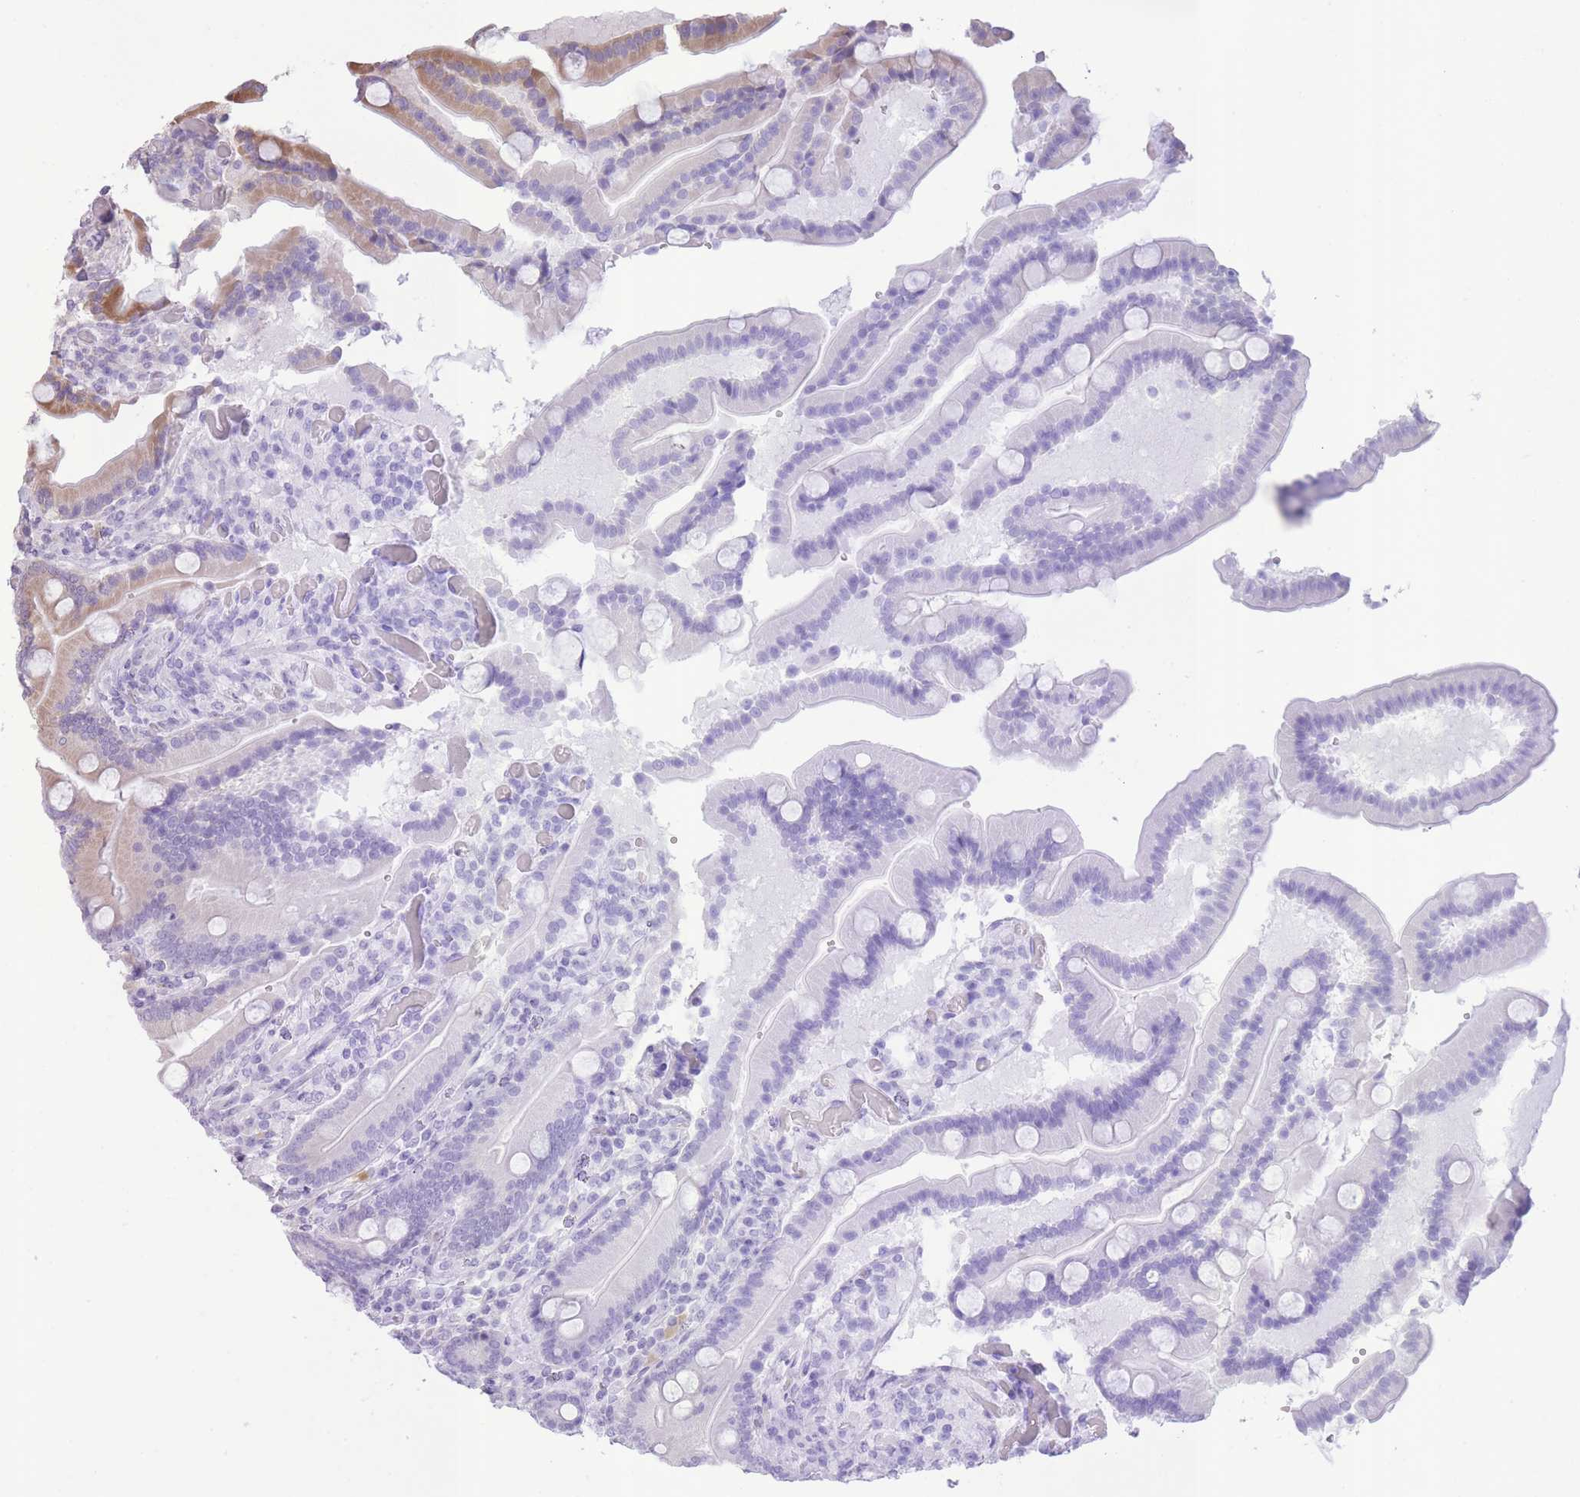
{"staining": {"intensity": "weak", "quantity": "<25%", "location": "cytoplasmic/membranous"}, "tissue": "duodenum", "cell_type": "Glandular cells", "image_type": "normal", "snomed": [{"axis": "morphology", "description": "Normal tissue, NOS"}, {"axis": "topography", "description": "Duodenum"}], "caption": "Protein analysis of normal duodenum reveals no significant positivity in glandular cells.", "gene": "SLC4A4", "patient": {"sex": "female", "age": 62}}